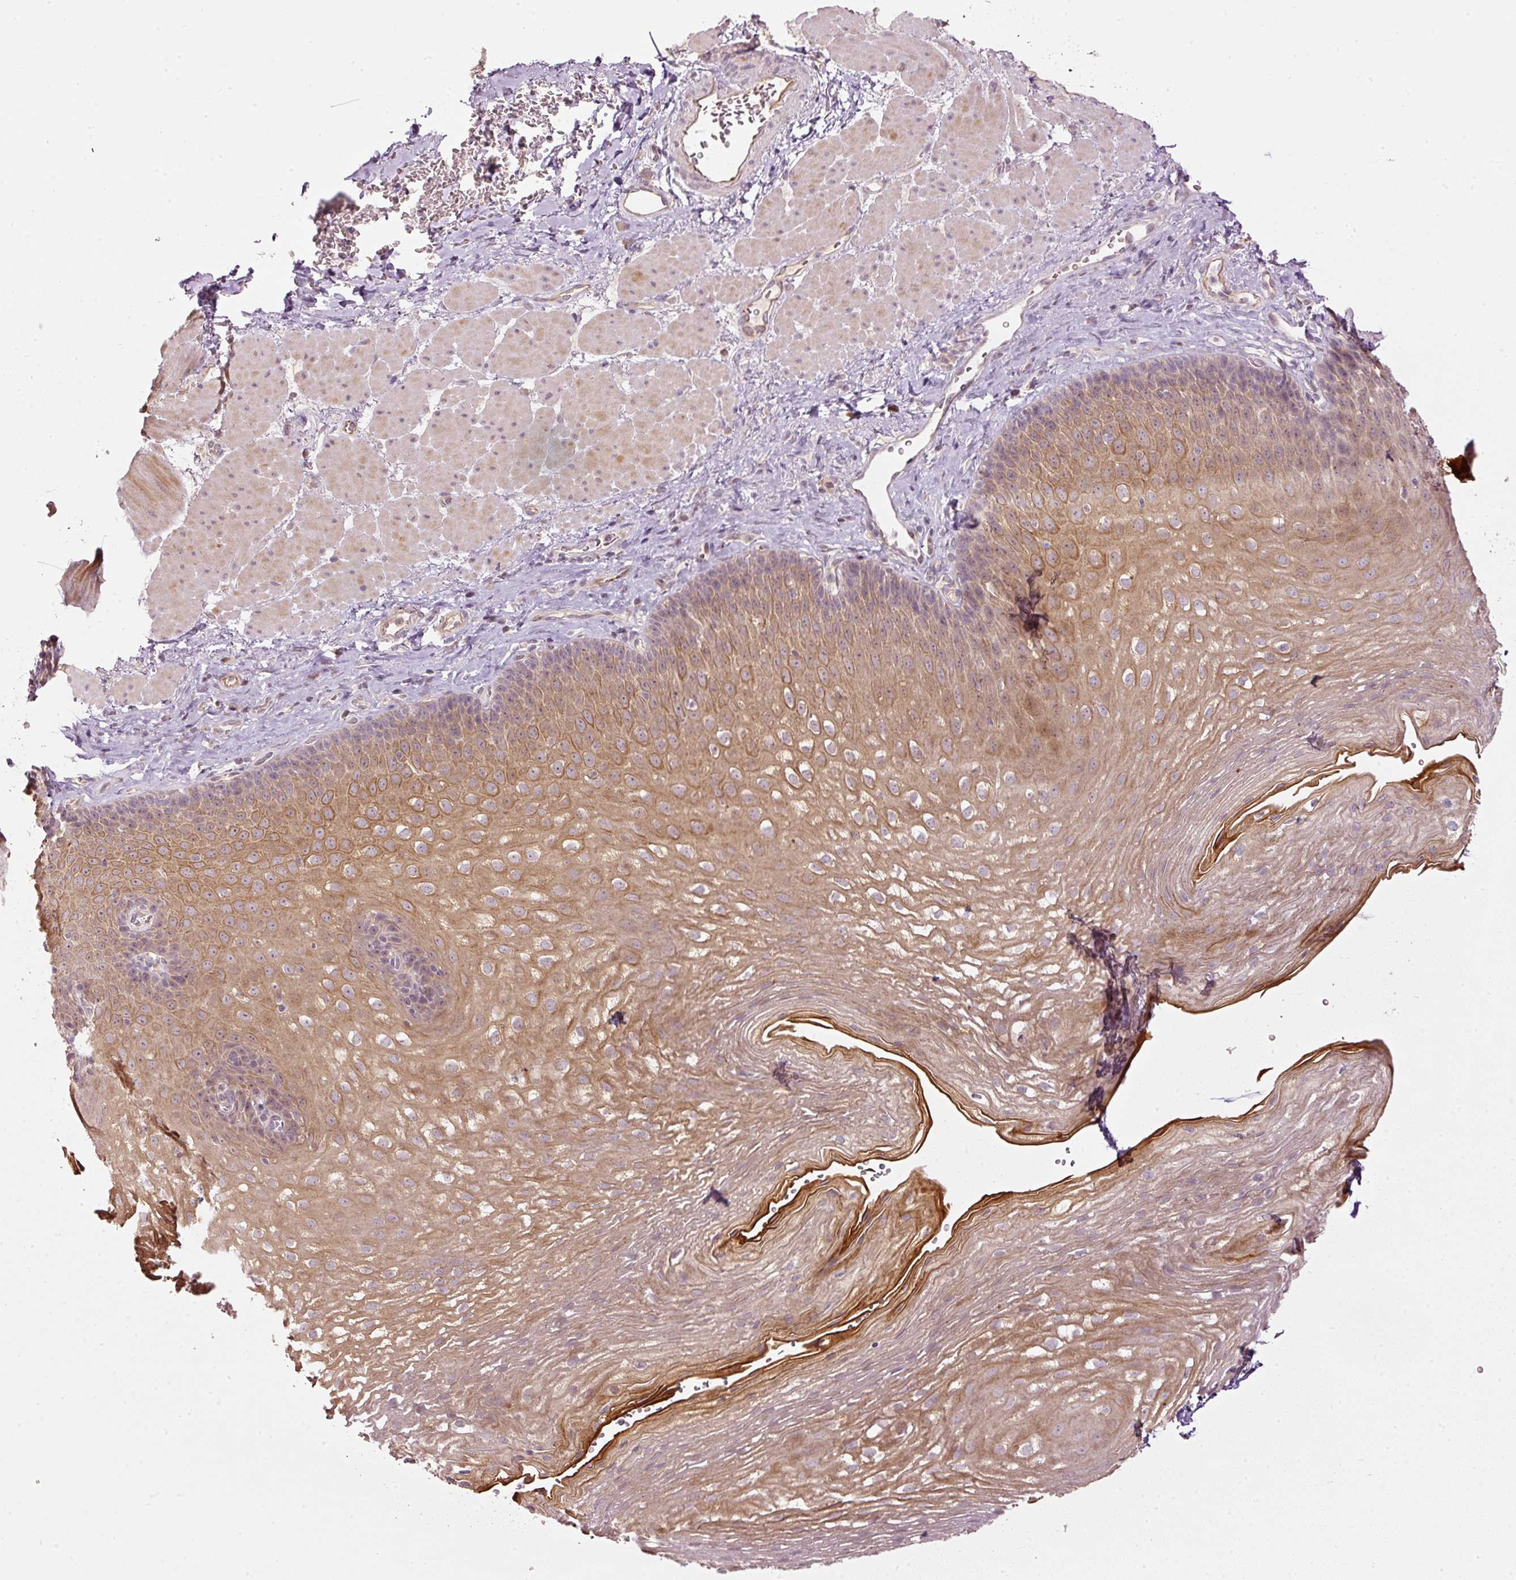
{"staining": {"intensity": "moderate", "quantity": ">75%", "location": "cytoplasmic/membranous"}, "tissue": "esophagus", "cell_type": "Squamous epithelial cells", "image_type": "normal", "snomed": [{"axis": "morphology", "description": "Normal tissue, NOS"}, {"axis": "topography", "description": "Esophagus"}], "caption": "High-power microscopy captured an immunohistochemistry photomicrograph of normal esophagus, revealing moderate cytoplasmic/membranous positivity in about >75% of squamous epithelial cells.", "gene": "CDC20B", "patient": {"sex": "female", "age": 66}}